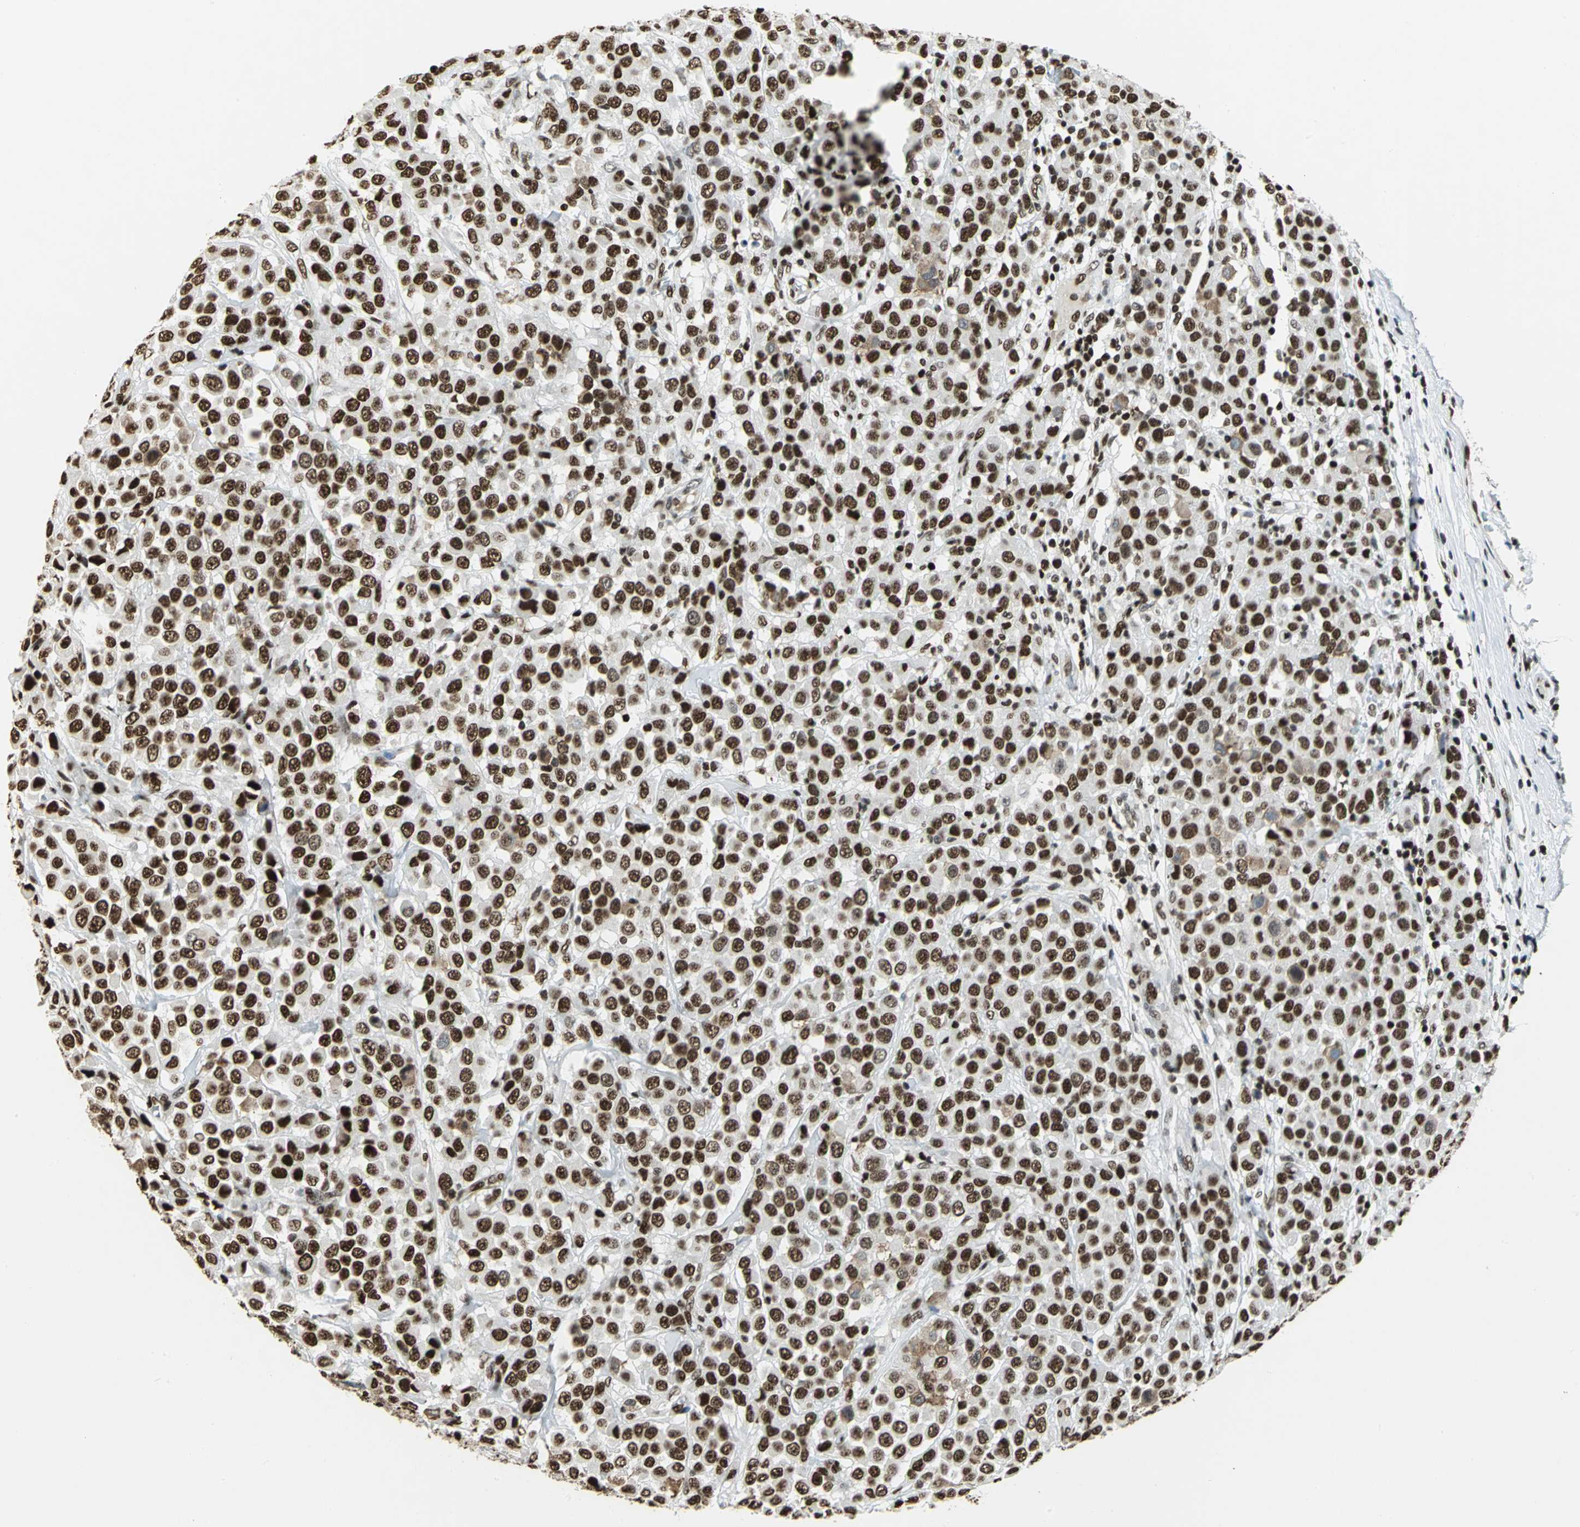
{"staining": {"intensity": "strong", "quantity": ">75%", "location": "nuclear"}, "tissue": "breast cancer", "cell_type": "Tumor cells", "image_type": "cancer", "snomed": [{"axis": "morphology", "description": "Duct carcinoma"}, {"axis": "topography", "description": "Breast"}], "caption": "Breast infiltrating ductal carcinoma stained with immunohistochemistry exhibits strong nuclear positivity in about >75% of tumor cells.", "gene": "HMGB1", "patient": {"sex": "female", "age": 61}}